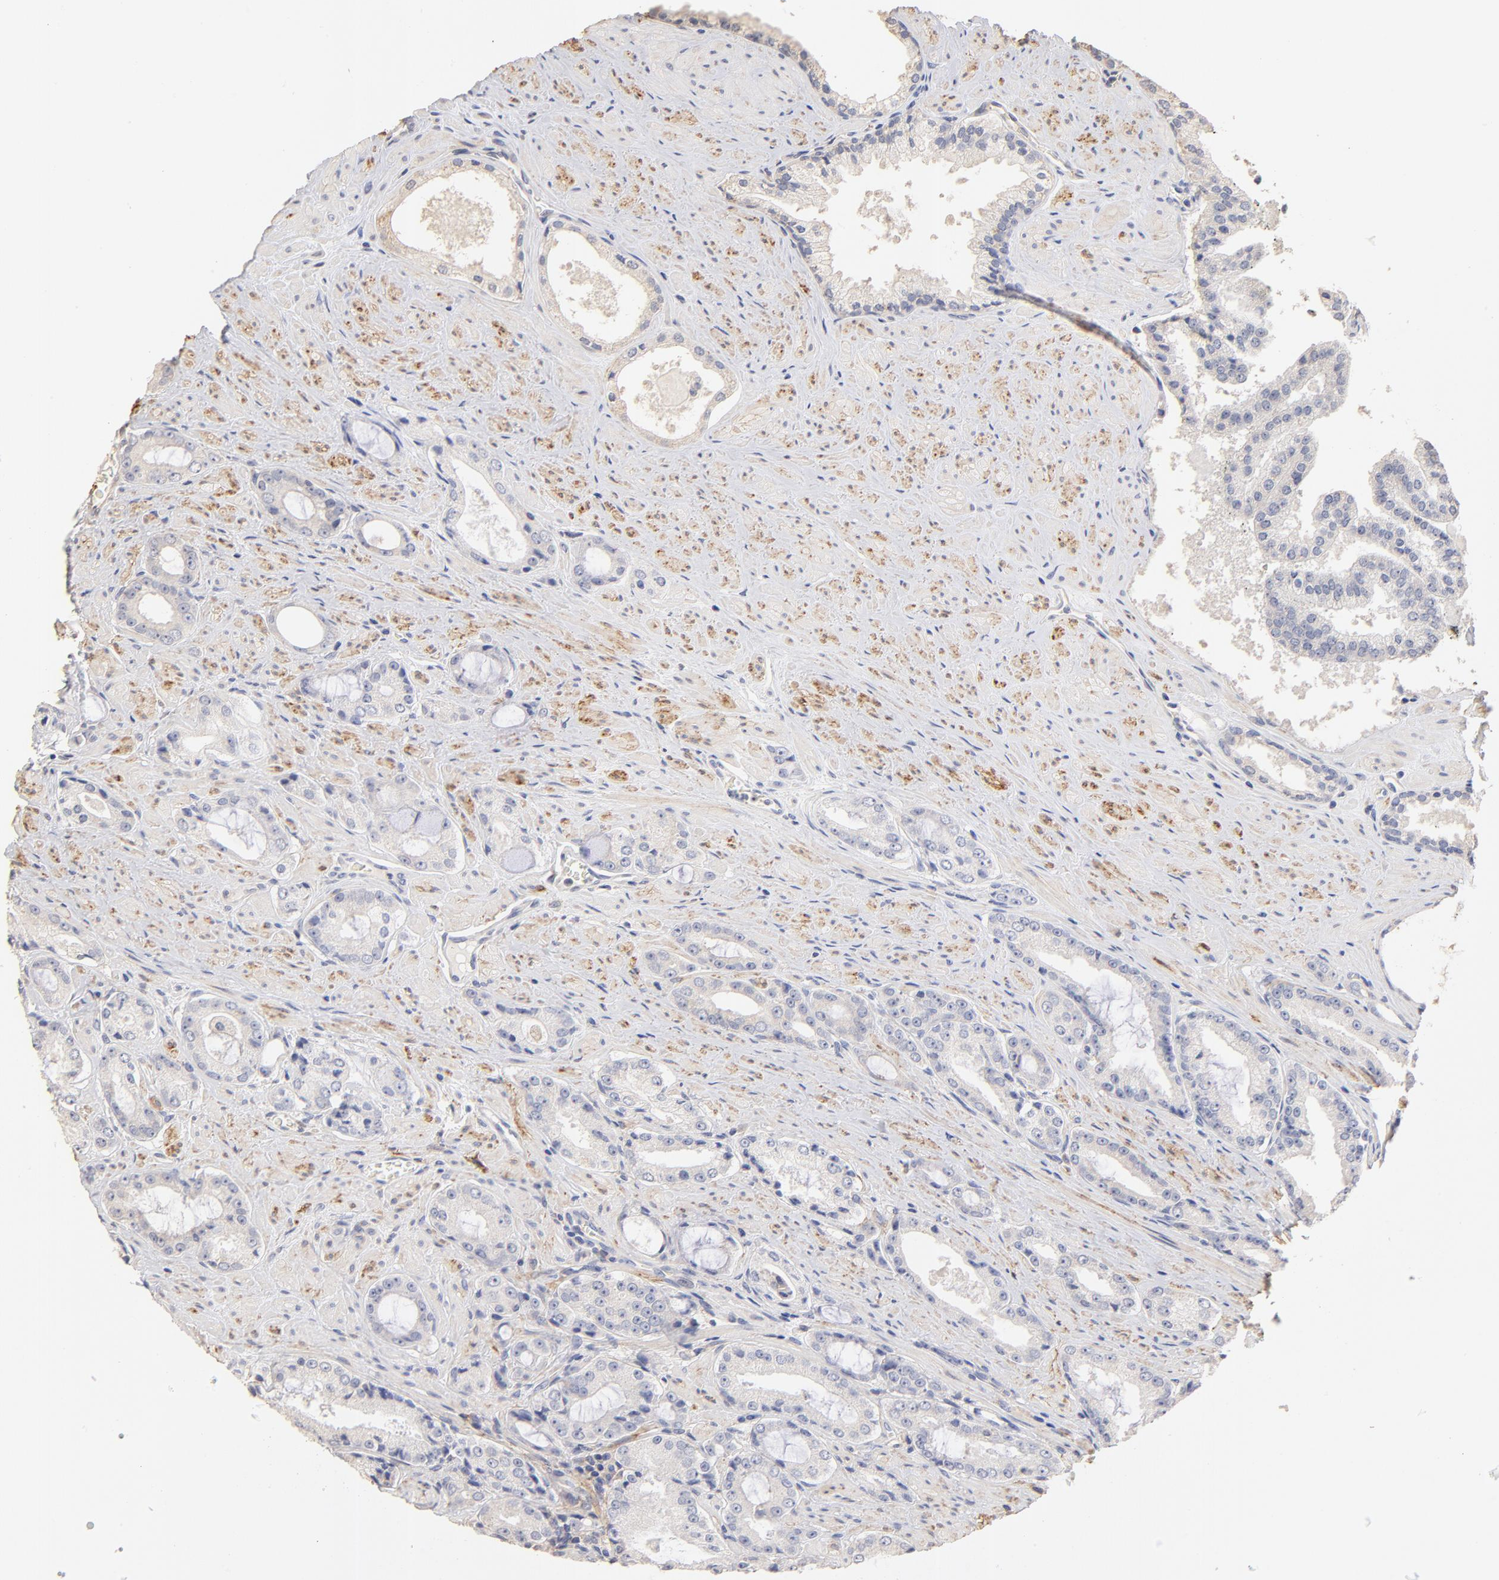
{"staining": {"intensity": "negative", "quantity": "none", "location": "none"}, "tissue": "prostate cancer", "cell_type": "Tumor cells", "image_type": "cancer", "snomed": [{"axis": "morphology", "description": "Adenocarcinoma, Medium grade"}, {"axis": "topography", "description": "Prostate"}], "caption": "Immunohistochemistry photomicrograph of human prostate adenocarcinoma (medium-grade) stained for a protein (brown), which exhibits no staining in tumor cells. Brightfield microscopy of IHC stained with DAB (brown) and hematoxylin (blue), captured at high magnification.", "gene": "ITGA8", "patient": {"sex": "male", "age": 60}}